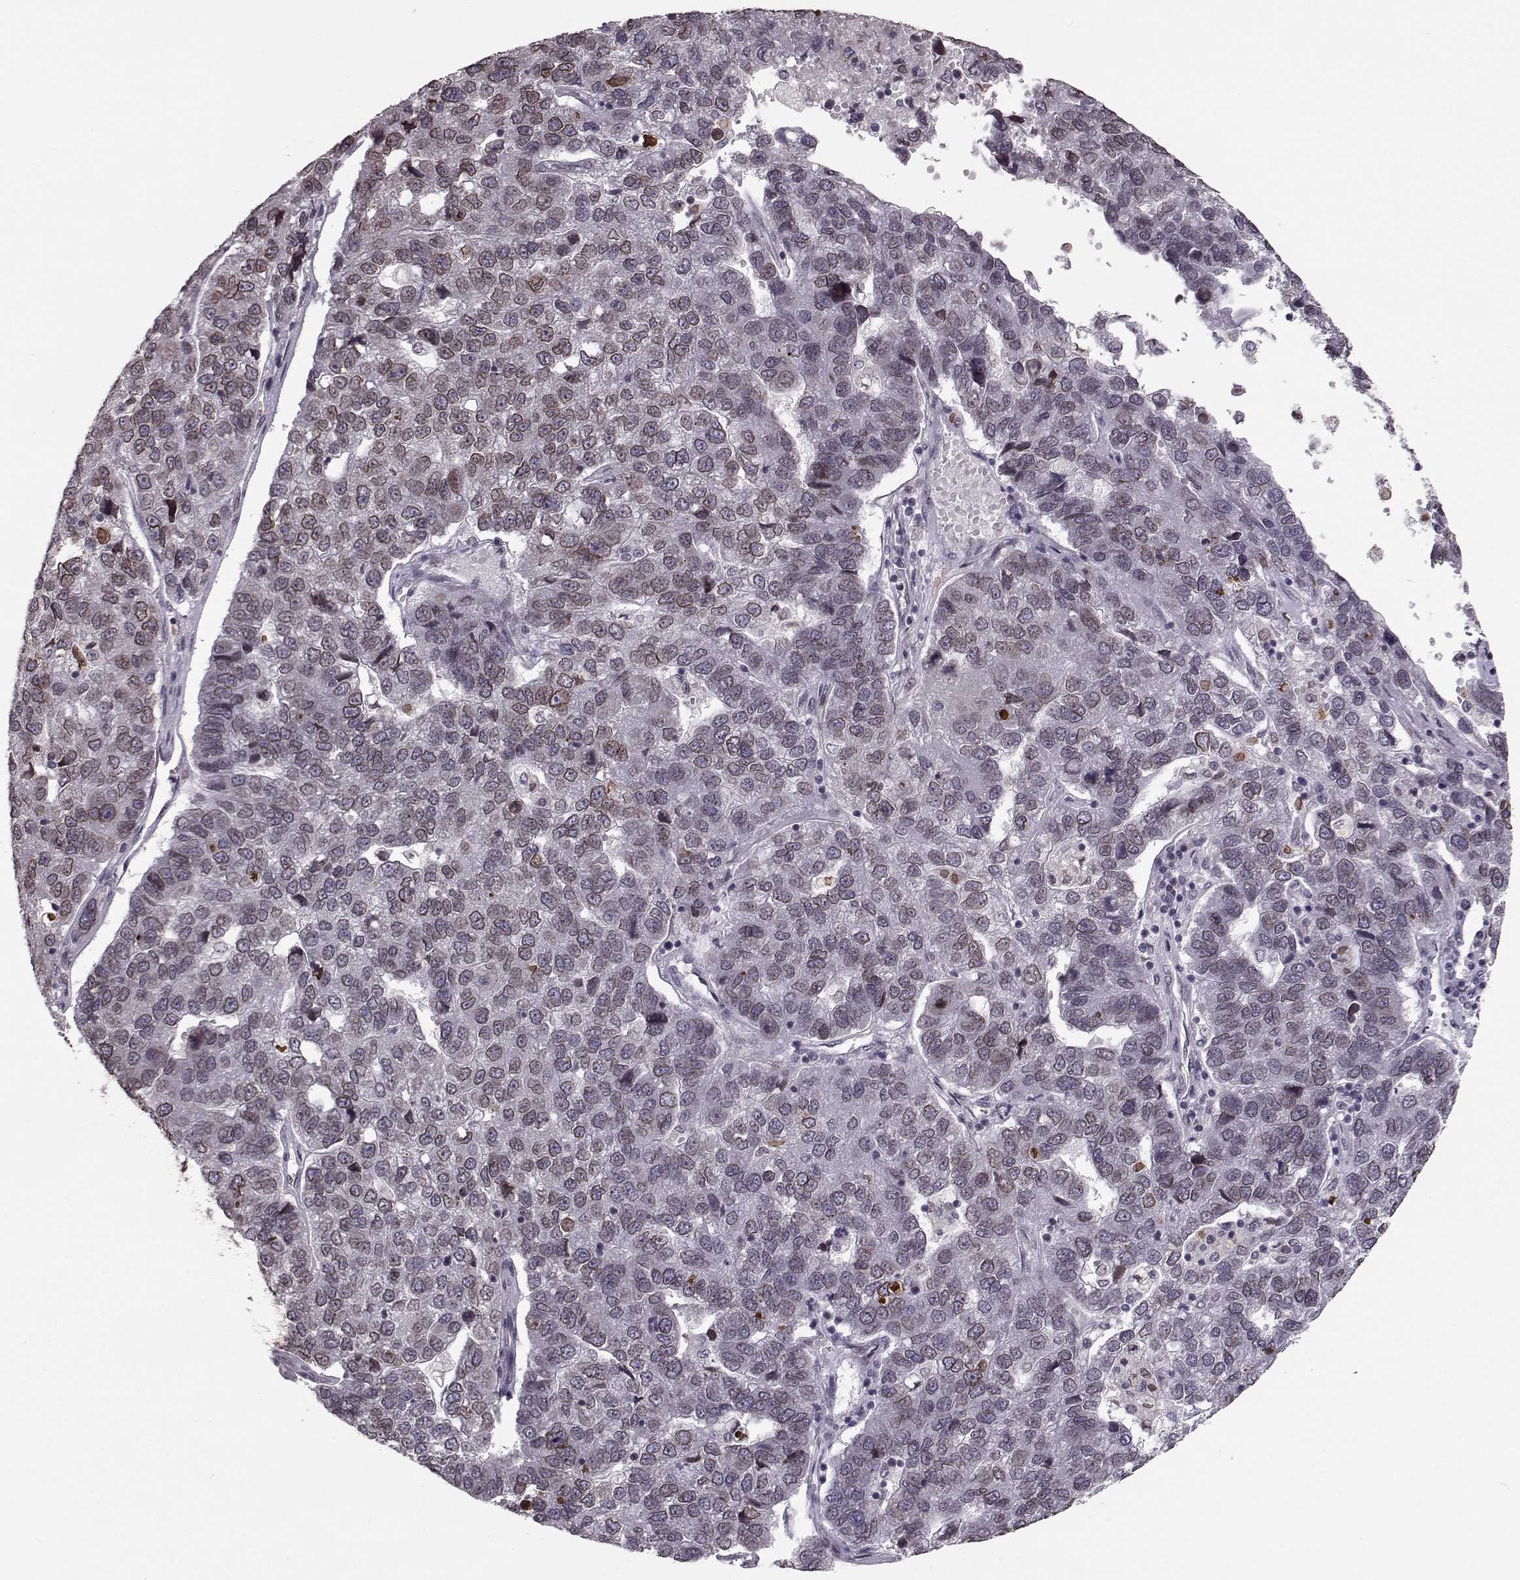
{"staining": {"intensity": "moderate", "quantity": "<25%", "location": "cytoplasmic/membranous,nuclear"}, "tissue": "pancreatic cancer", "cell_type": "Tumor cells", "image_type": "cancer", "snomed": [{"axis": "morphology", "description": "Adenocarcinoma, NOS"}, {"axis": "topography", "description": "Pancreas"}], "caption": "Protein staining by IHC exhibits moderate cytoplasmic/membranous and nuclear positivity in approximately <25% of tumor cells in pancreatic adenocarcinoma. (IHC, brightfield microscopy, high magnification).", "gene": "NUP37", "patient": {"sex": "female", "age": 61}}